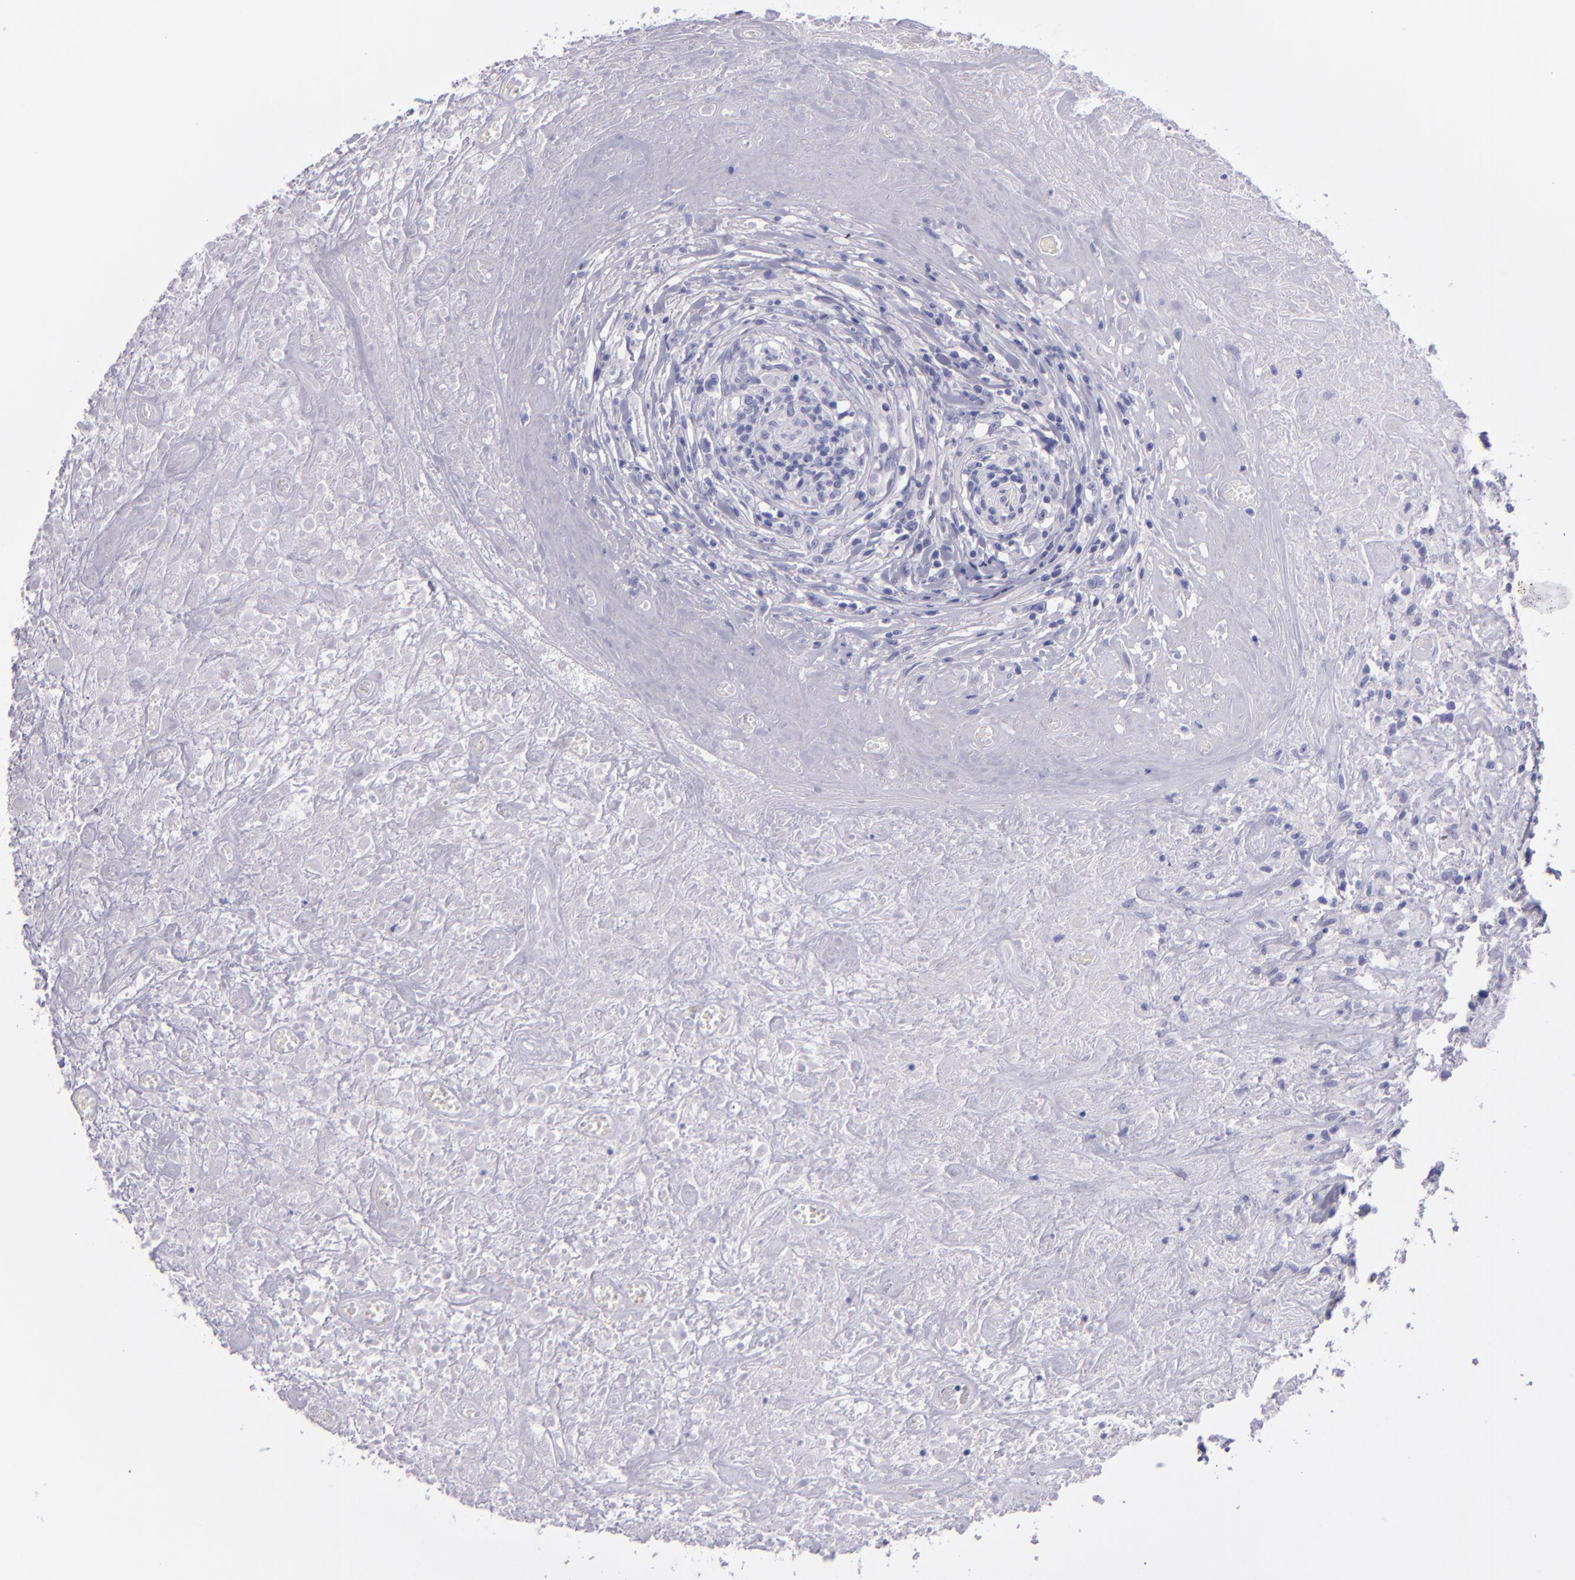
{"staining": {"intensity": "negative", "quantity": "none", "location": "none"}, "tissue": "lymphoma", "cell_type": "Tumor cells", "image_type": "cancer", "snomed": [{"axis": "morphology", "description": "Hodgkin's disease, NOS"}, {"axis": "topography", "description": "Lymph node"}], "caption": "Immunohistochemical staining of human Hodgkin's disease displays no significant expression in tumor cells.", "gene": "TNNT3", "patient": {"sex": "male", "age": 46}}